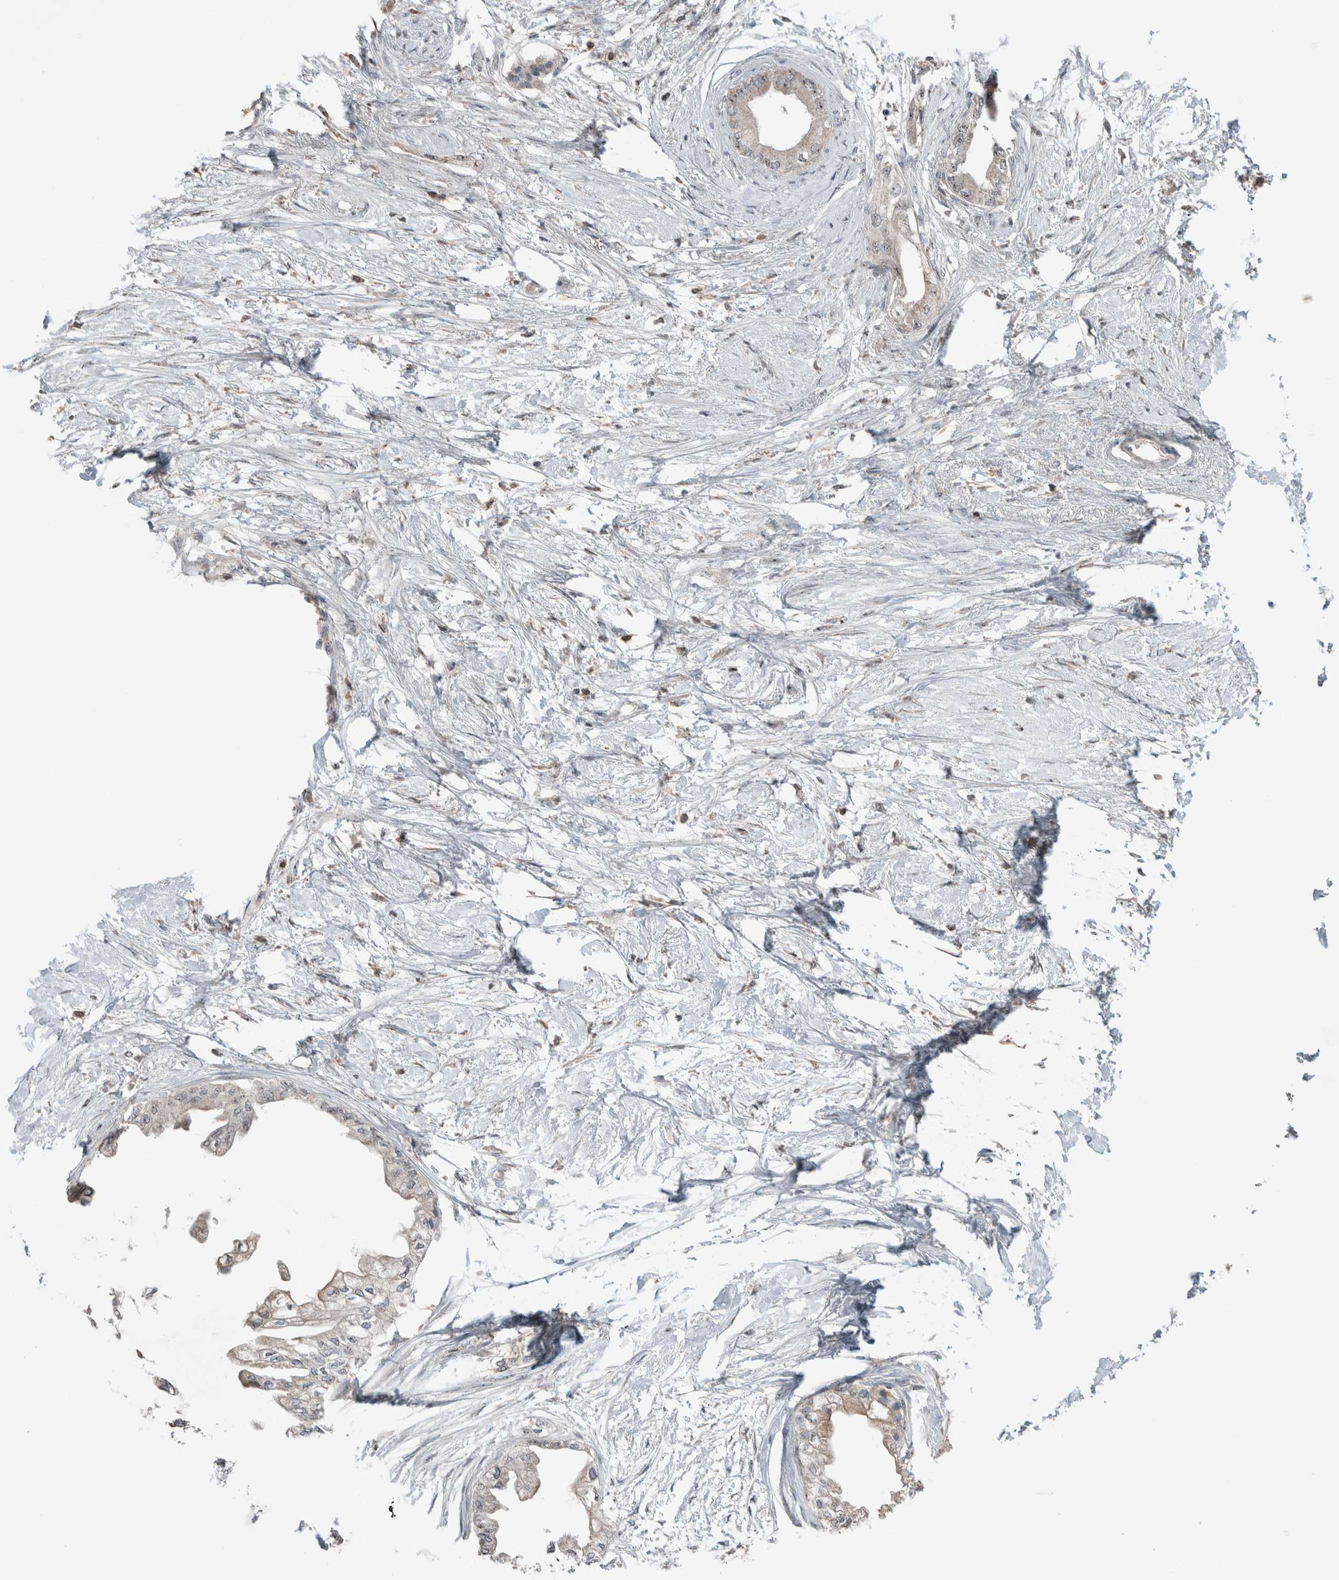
{"staining": {"intensity": "weak", "quantity": "25%-75%", "location": "cytoplasmic/membranous,nuclear"}, "tissue": "pancreatic cancer", "cell_type": "Tumor cells", "image_type": "cancer", "snomed": [{"axis": "morphology", "description": "Normal tissue, NOS"}, {"axis": "morphology", "description": "Adenocarcinoma, NOS"}, {"axis": "topography", "description": "Pancreas"}, {"axis": "topography", "description": "Duodenum"}], "caption": "An image of pancreatic cancer stained for a protein exhibits weak cytoplasmic/membranous and nuclear brown staining in tumor cells. The staining is performed using DAB (3,3'-diaminobenzidine) brown chromogen to label protein expression. The nuclei are counter-stained blue using hematoxylin.", "gene": "RPF1", "patient": {"sex": "female", "age": 60}}